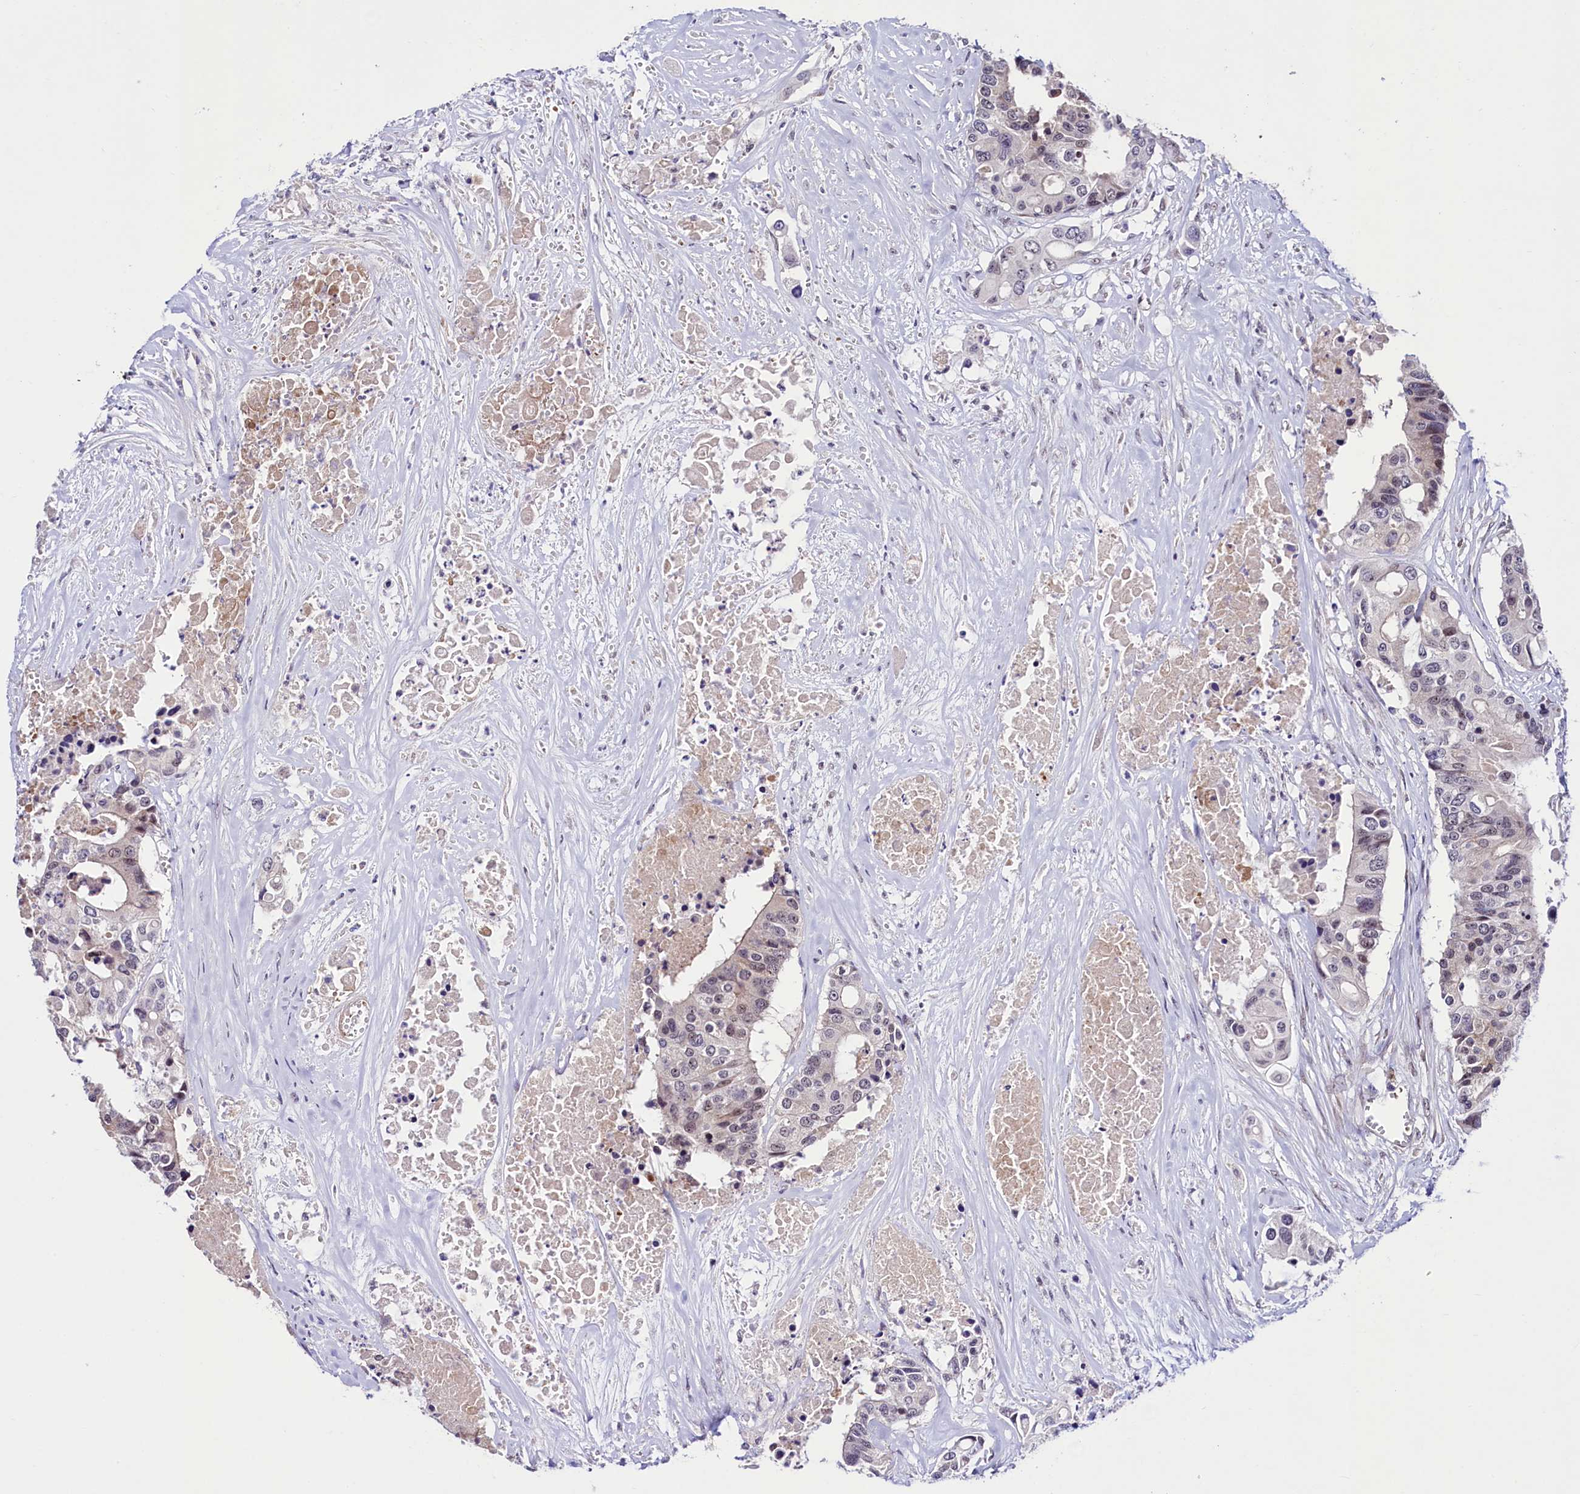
{"staining": {"intensity": "weak", "quantity": "<25%", "location": "nuclear"}, "tissue": "colorectal cancer", "cell_type": "Tumor cells", "image_type": "cancer", "snomed": [{"axis": "morphology", "description": "Adenocarcinoma, NOS"}, {"axis": "topography", "description": "Colon"}], "caption": "Tumor cells show no significant staining in colorectal adenocarcinoma.", "gene": "LEUTX", "patient": {"sex": "male", "age": 77}}